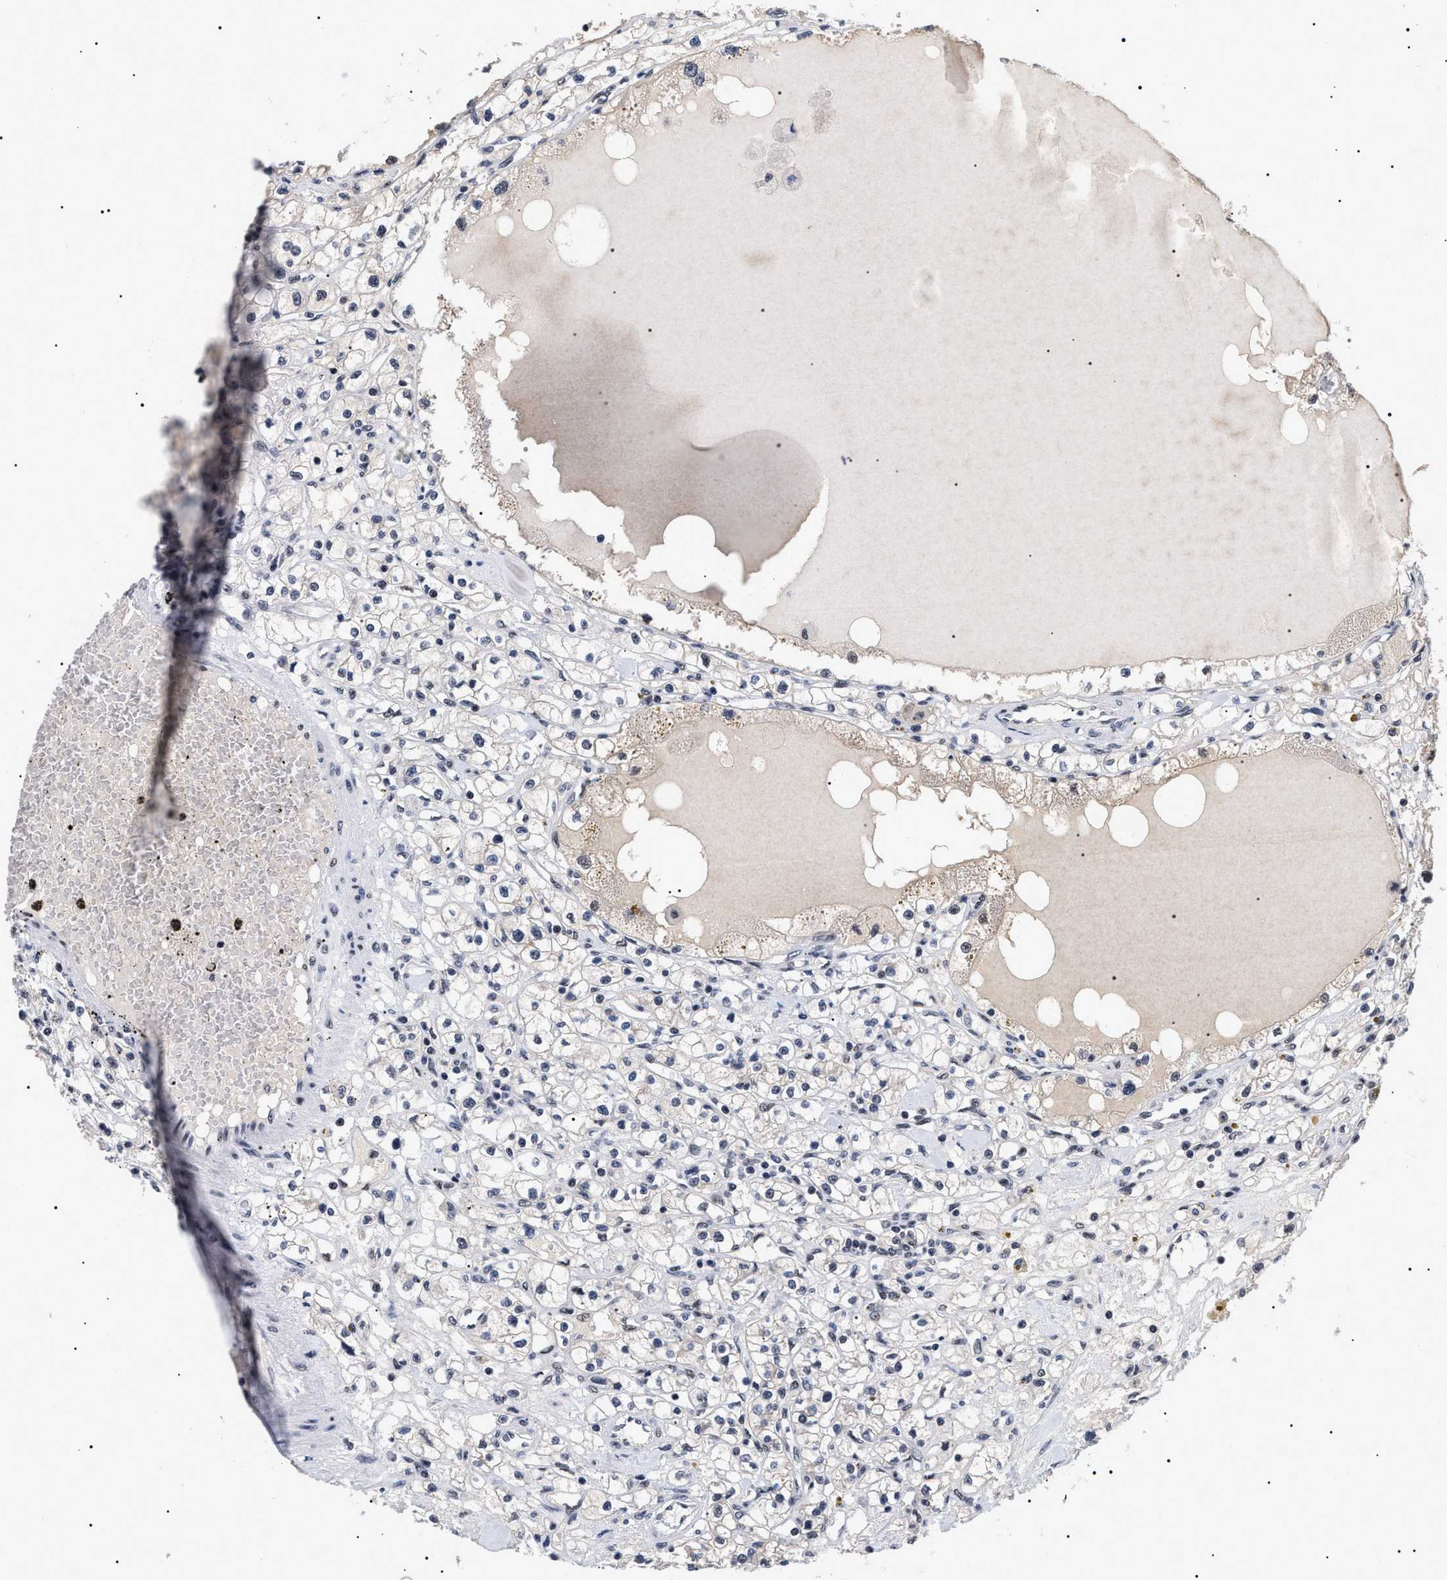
{"staining": {"intensity": "weak", "quantity": "<25%", "location": "cytoplasmic/membranous,nuclear"}, "tissue": "renal cancer", "cell_type": "Tumor cells", "image_type": "cancer", "snomed": [{"axis": "morphology", "description": "Adenocarcinoma, NOS"}, {"axis": "topography", "description": "Kidney"}], "caption": "This is a image of immunohistochemistry (IHC) staining of renal adenocarcinoma, which shows no positivity in tumor cells.", "gene": "CAAP1", "patient": {"sex": "male", "age": 56}}